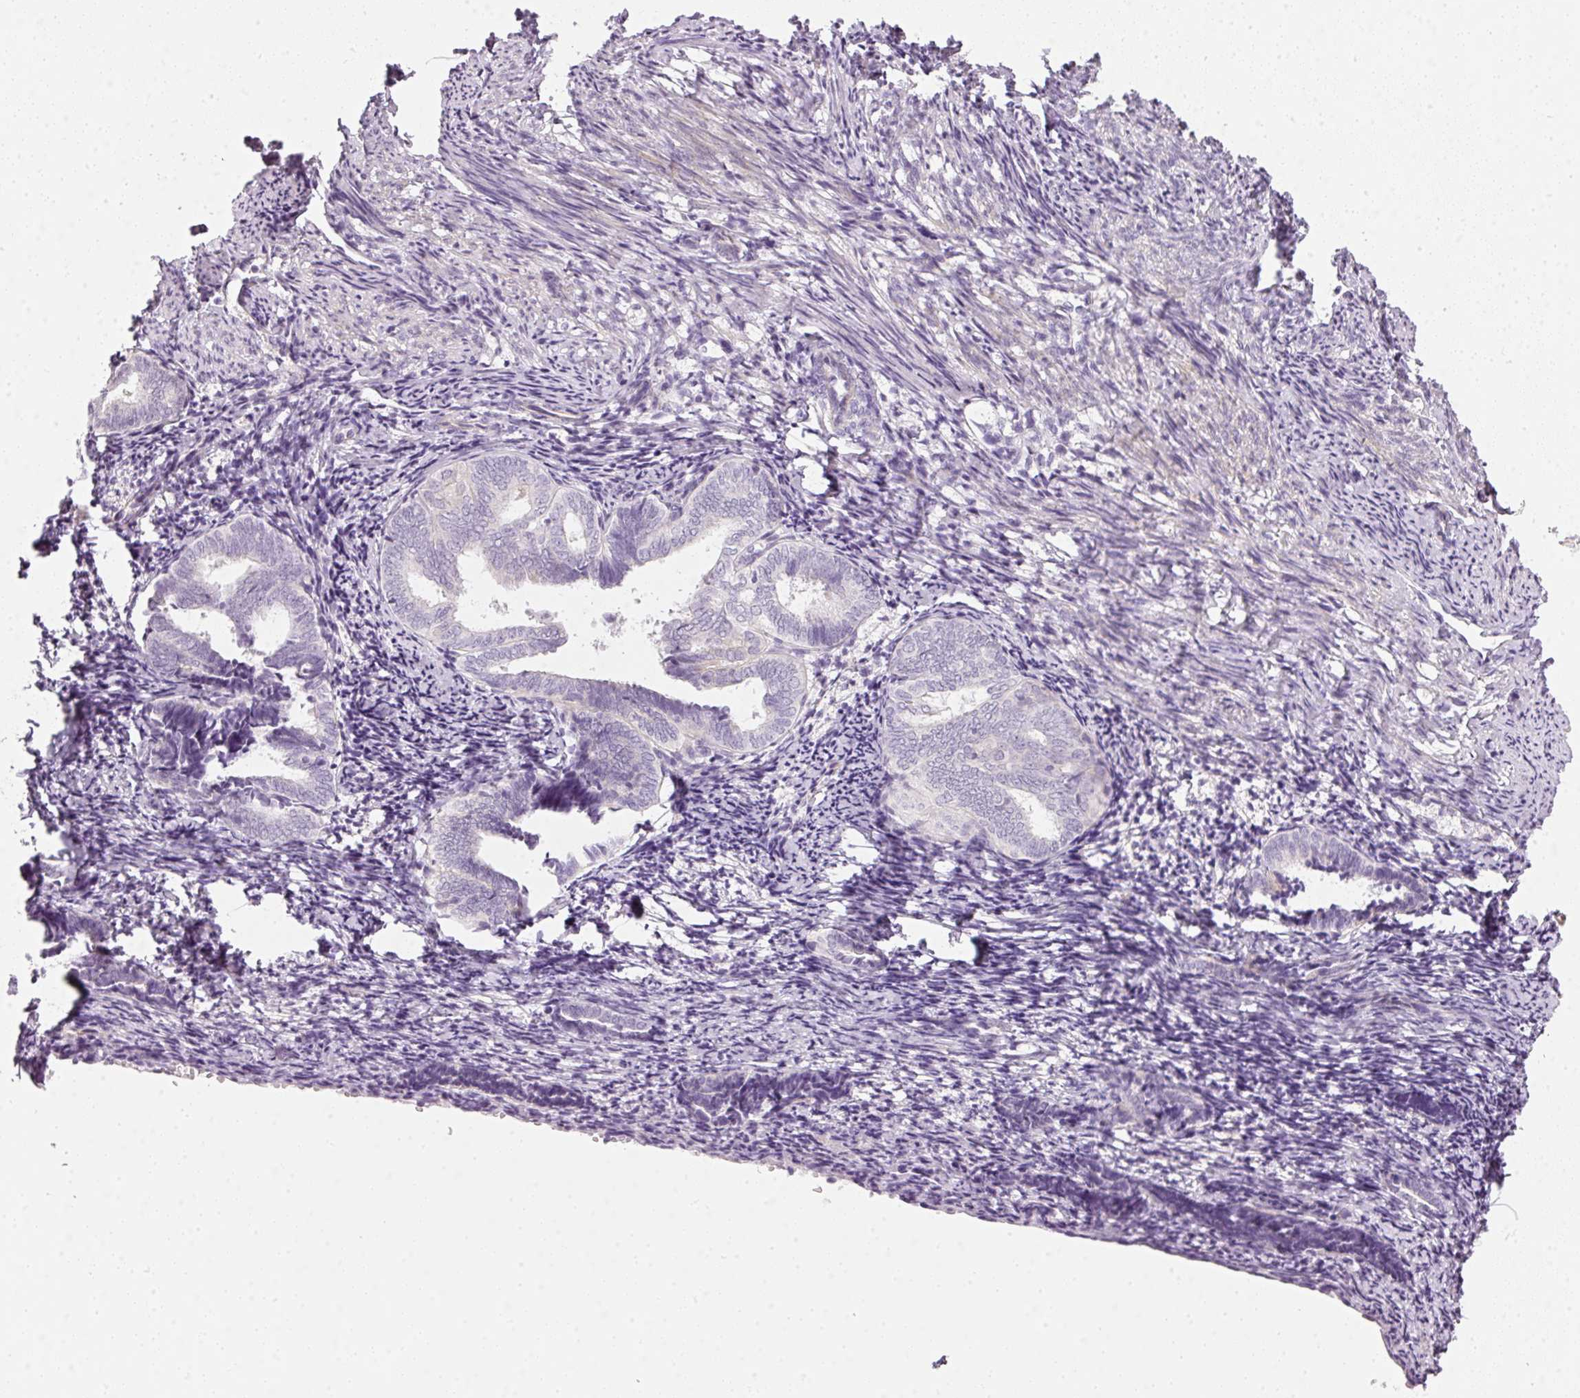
{"staining": {"intensity": "negative", "quantity": "none", "location": "none"}, "tissue": "endometrium", "cell_type": "Cells in endometrial stroma", "image_type": "normal", "snomed": [{"axis": "morphology", "description": "Normal tissue, NOS"}, {"axis": "topography", "description": "Endometrium"}], "caption": "This photomicrograph is of unremarkable endometrium stained with immunohistochemistry to label a protein in brown with the nuclei are counter-stained blue. There is no staining in cells in endometrial stroma.", "gene": "RAX2", "patient": {"sex": "female", "age": 54}}